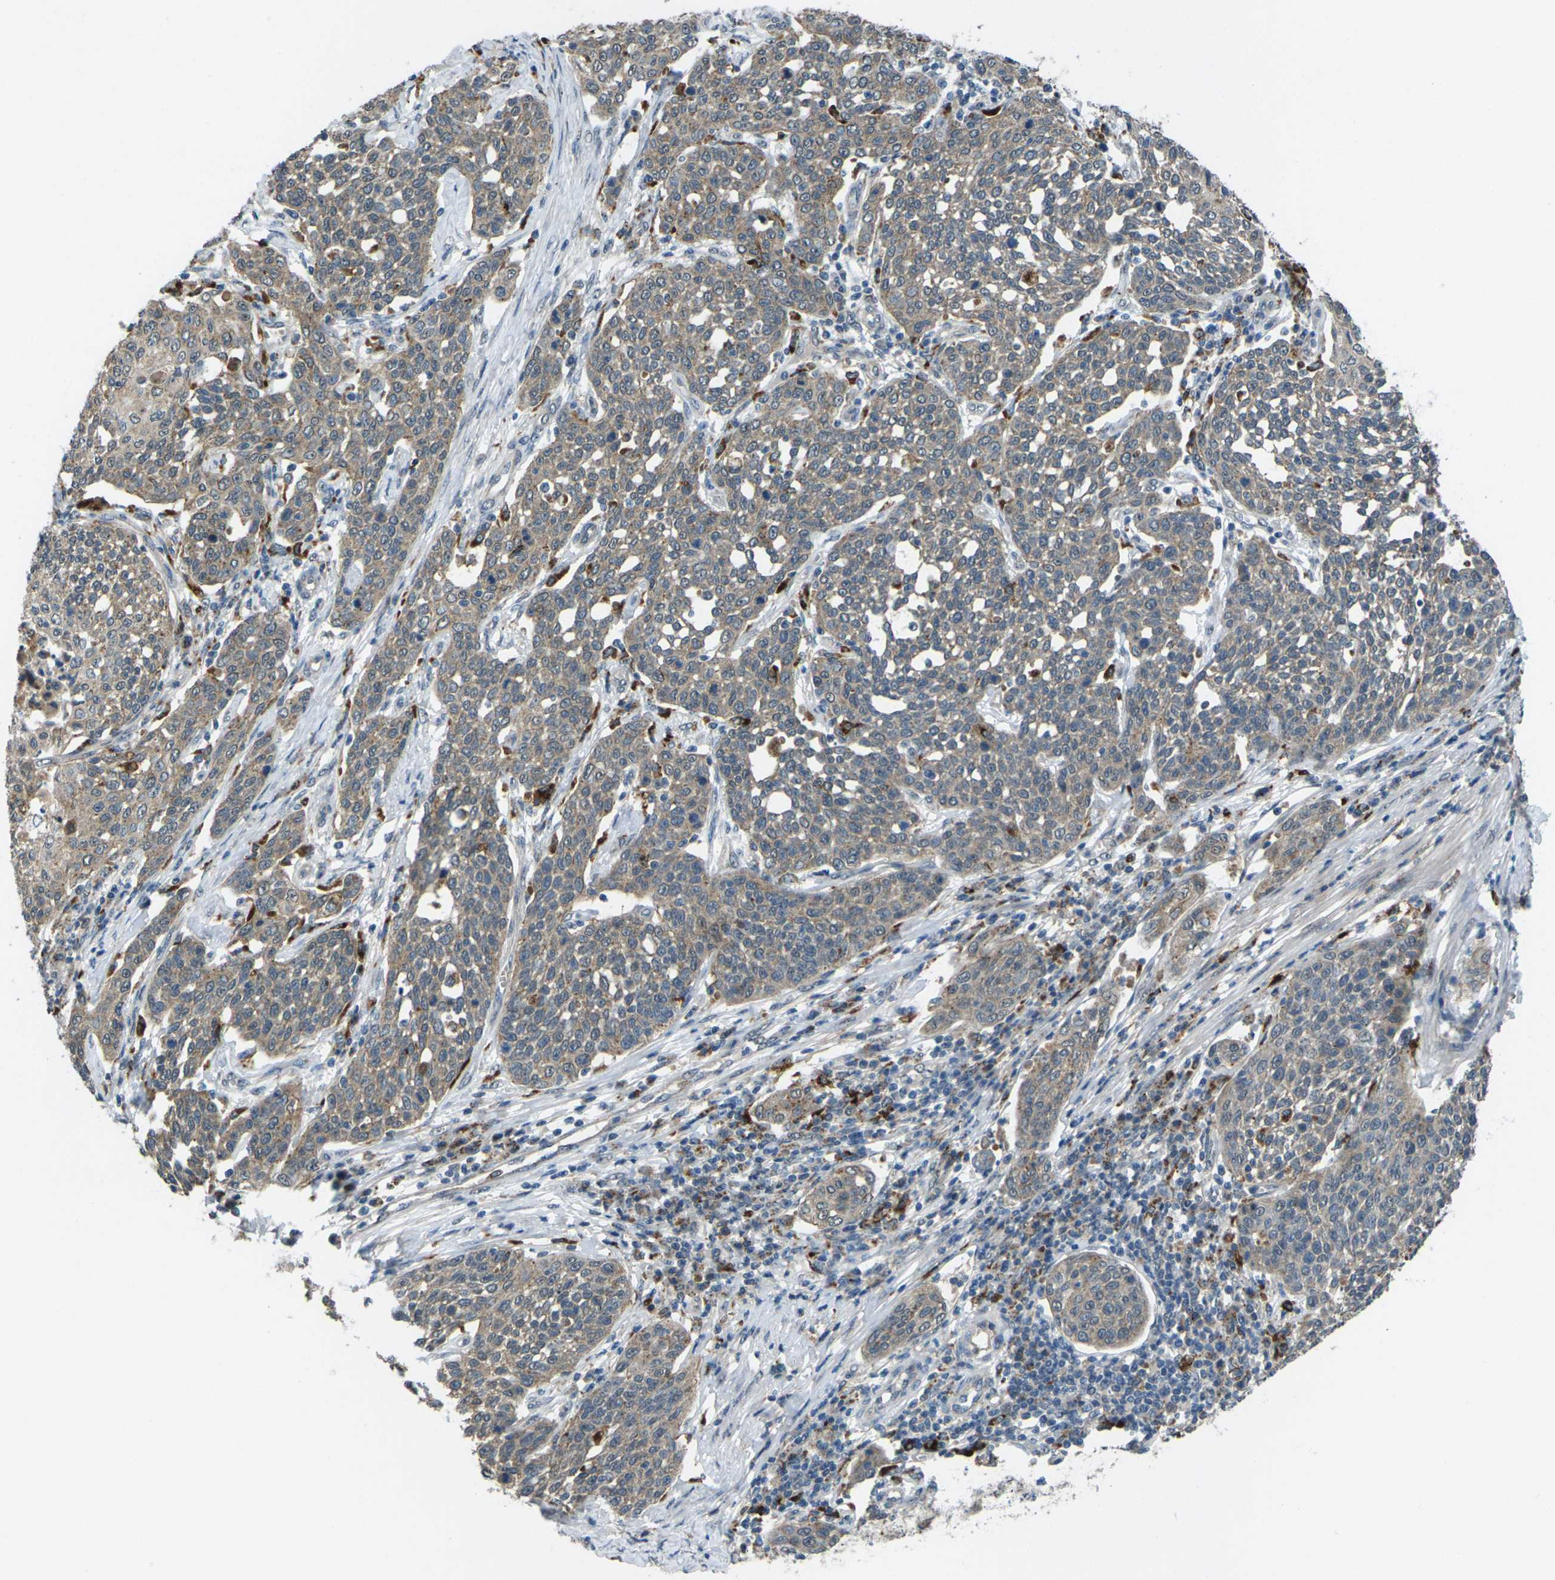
{"staining": {"intensity": "weak", "quantity": "25%-75%", "location": "cytoplasmic/membranous"}, "tissue": "cervical cancer", "cell_type": "Tumor cells", "image_type": "cancer", "snomed": [{"axis": "morphology", "description": "Squamous cell carcinoma, NOS"}, {"axis": "topography", "description": "Cervix"}], "caption": "This is a micrograph of IHC staining of squamous cell carcinoma (cervical), which shows weak expression in the cytoplasmic/membranous of tumor cells.", "gene": "SLC31A2", "patient": {"sex": "female", "age": 34}}